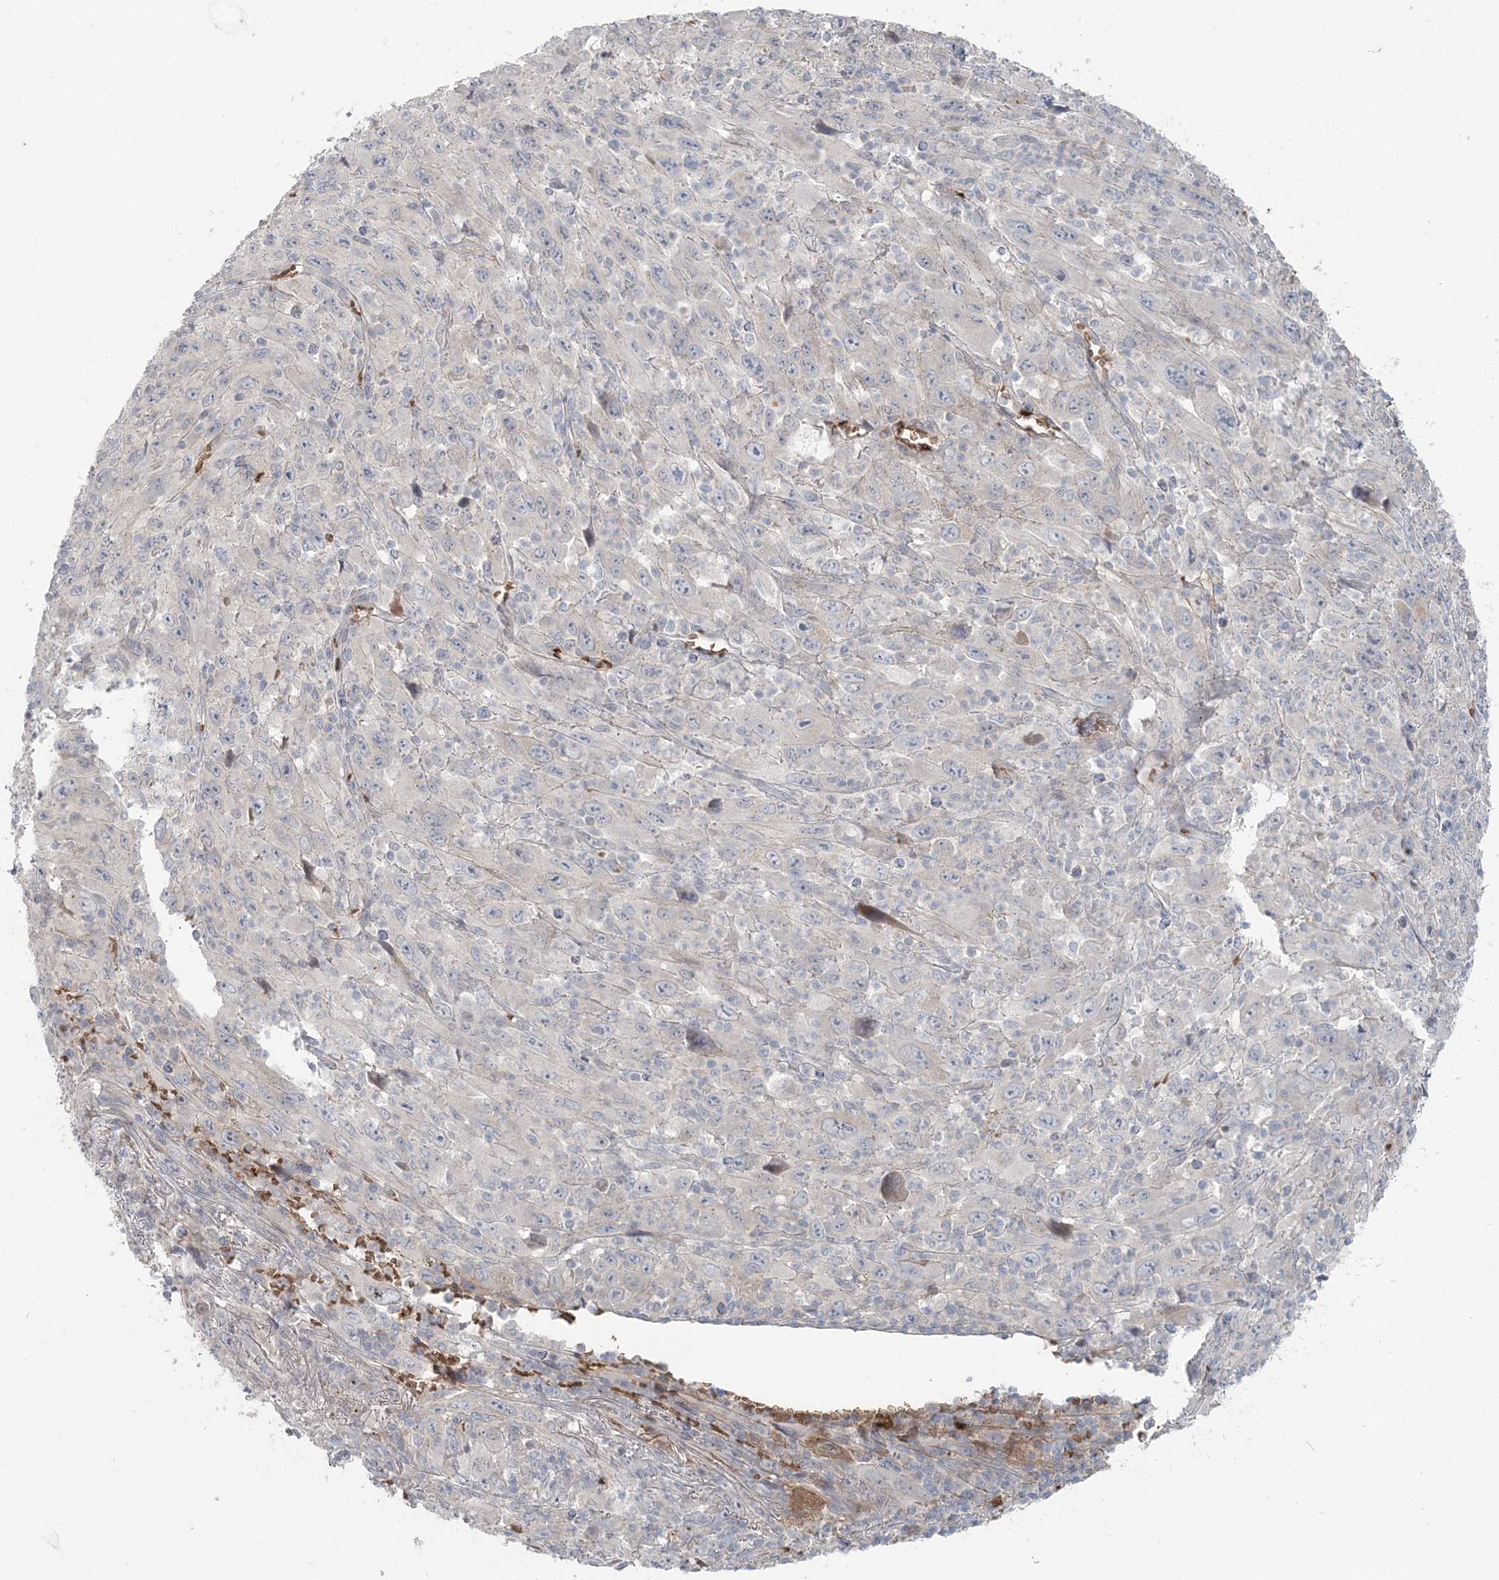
{"staining": {"intensity": "negative", "quantity": "none", "location": "none"}, "tissue": "melanoma", "cell_type": "Tumor cells", "image_type": "cancer", "snomed": [{"axis": "morphology", "description": "Malignant melanoma, Metastatic site"}, {"axis": "topography", "description": "Skin"}], "caption": "A histopathology image of malignant melanoma (metastatic site) stained for a protein shows no brown staining in tumor cells.", "gene": "SERINC1", "patient": {"sex": "female", "age": 56}}